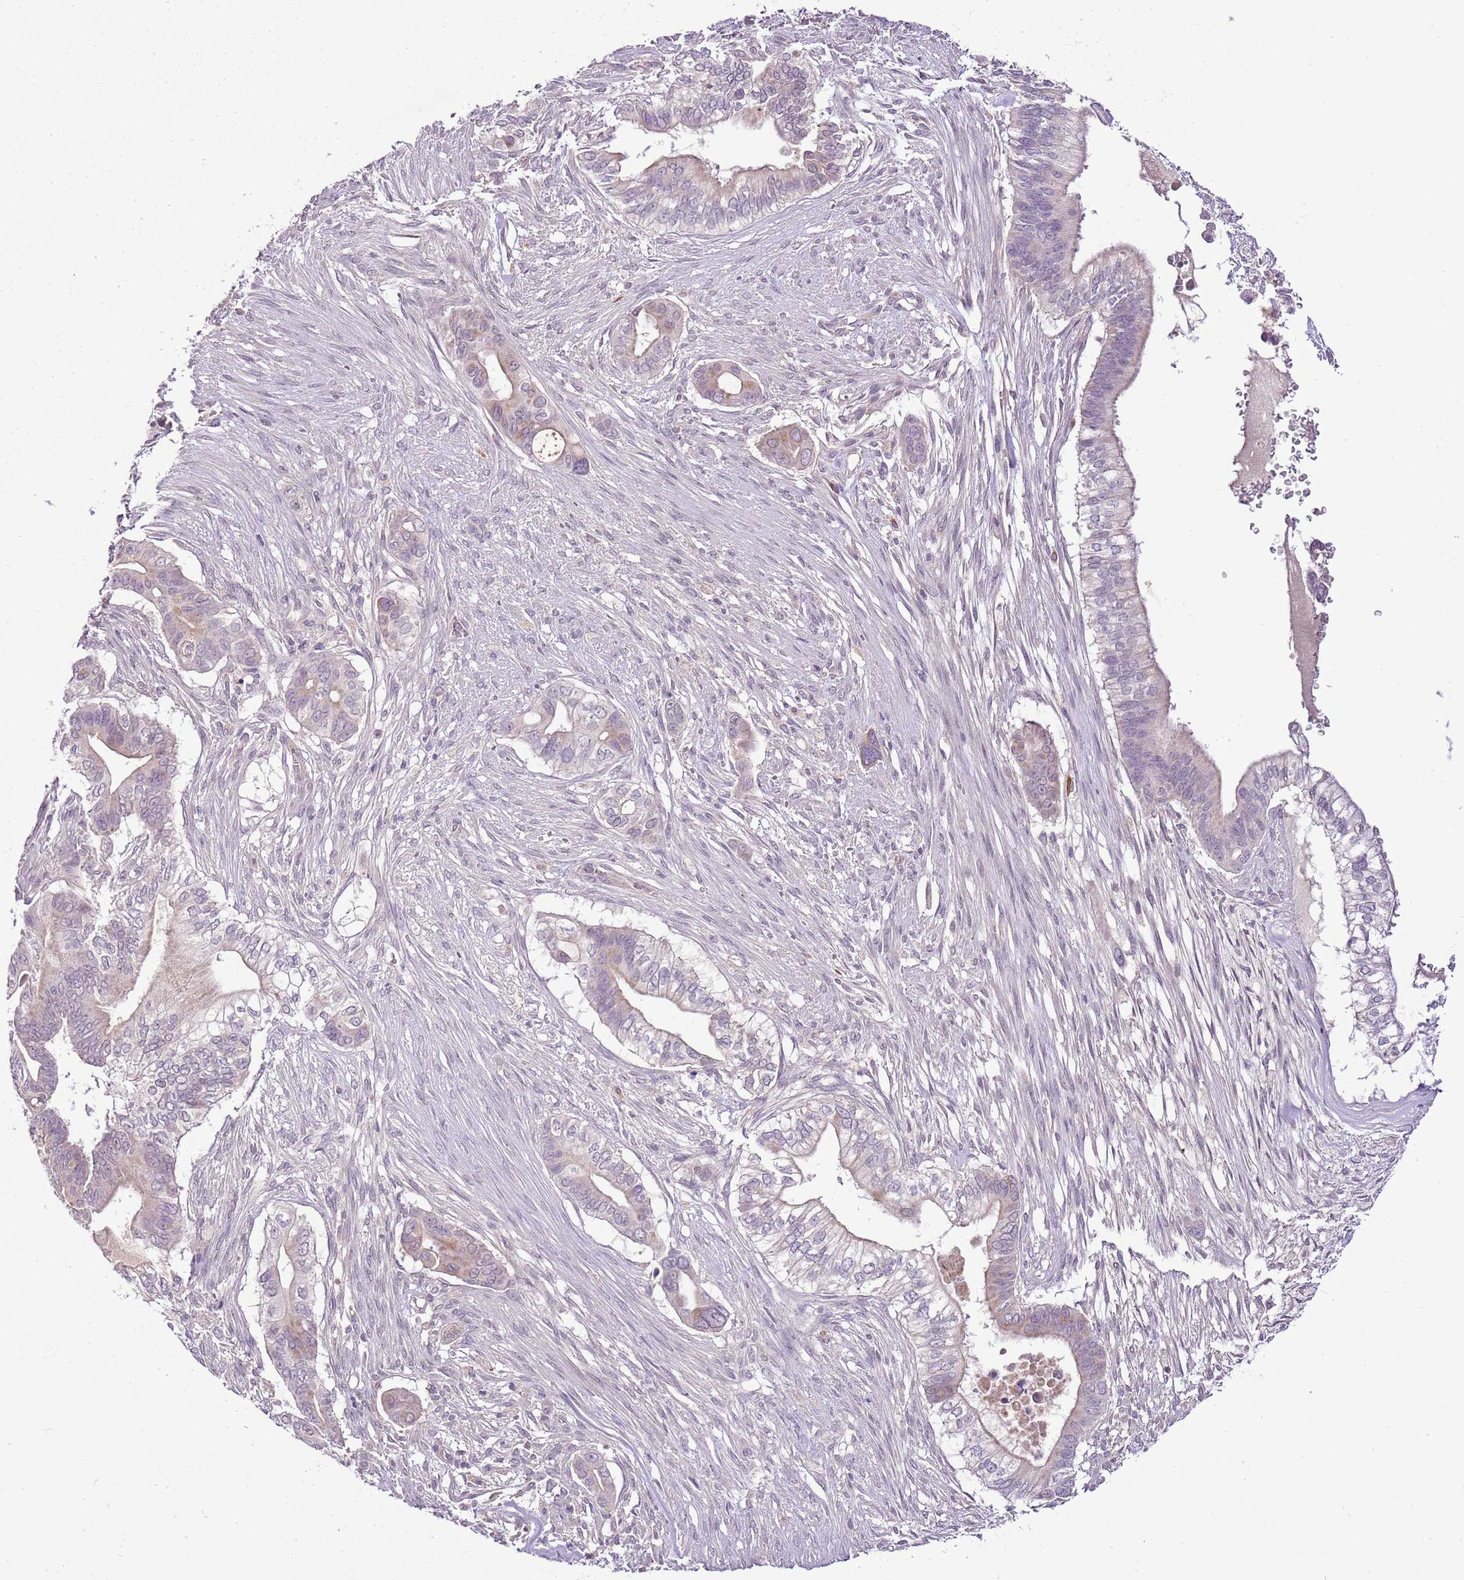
{"staining": {"intensity": "weak", "quantity": "<25%", "location": "cytoplasmic/membranous"}, "tissue": "pancreatic cancer", "cell_type": "Tumor cells", "image_type": "cancer", "snomed": [{"axis": "morphology", "description": "Adenocarcinoma, NOS"}, {"axis": "topography", "description": "Pancreas"}], "caption": "A high-resolution micrograph shows IHC staining of pancreatic cancer, which demonstrates no significant expression in tumor cells.", "gene": "CMKLR1", "patient": {"sex": "male", "age": 68}}